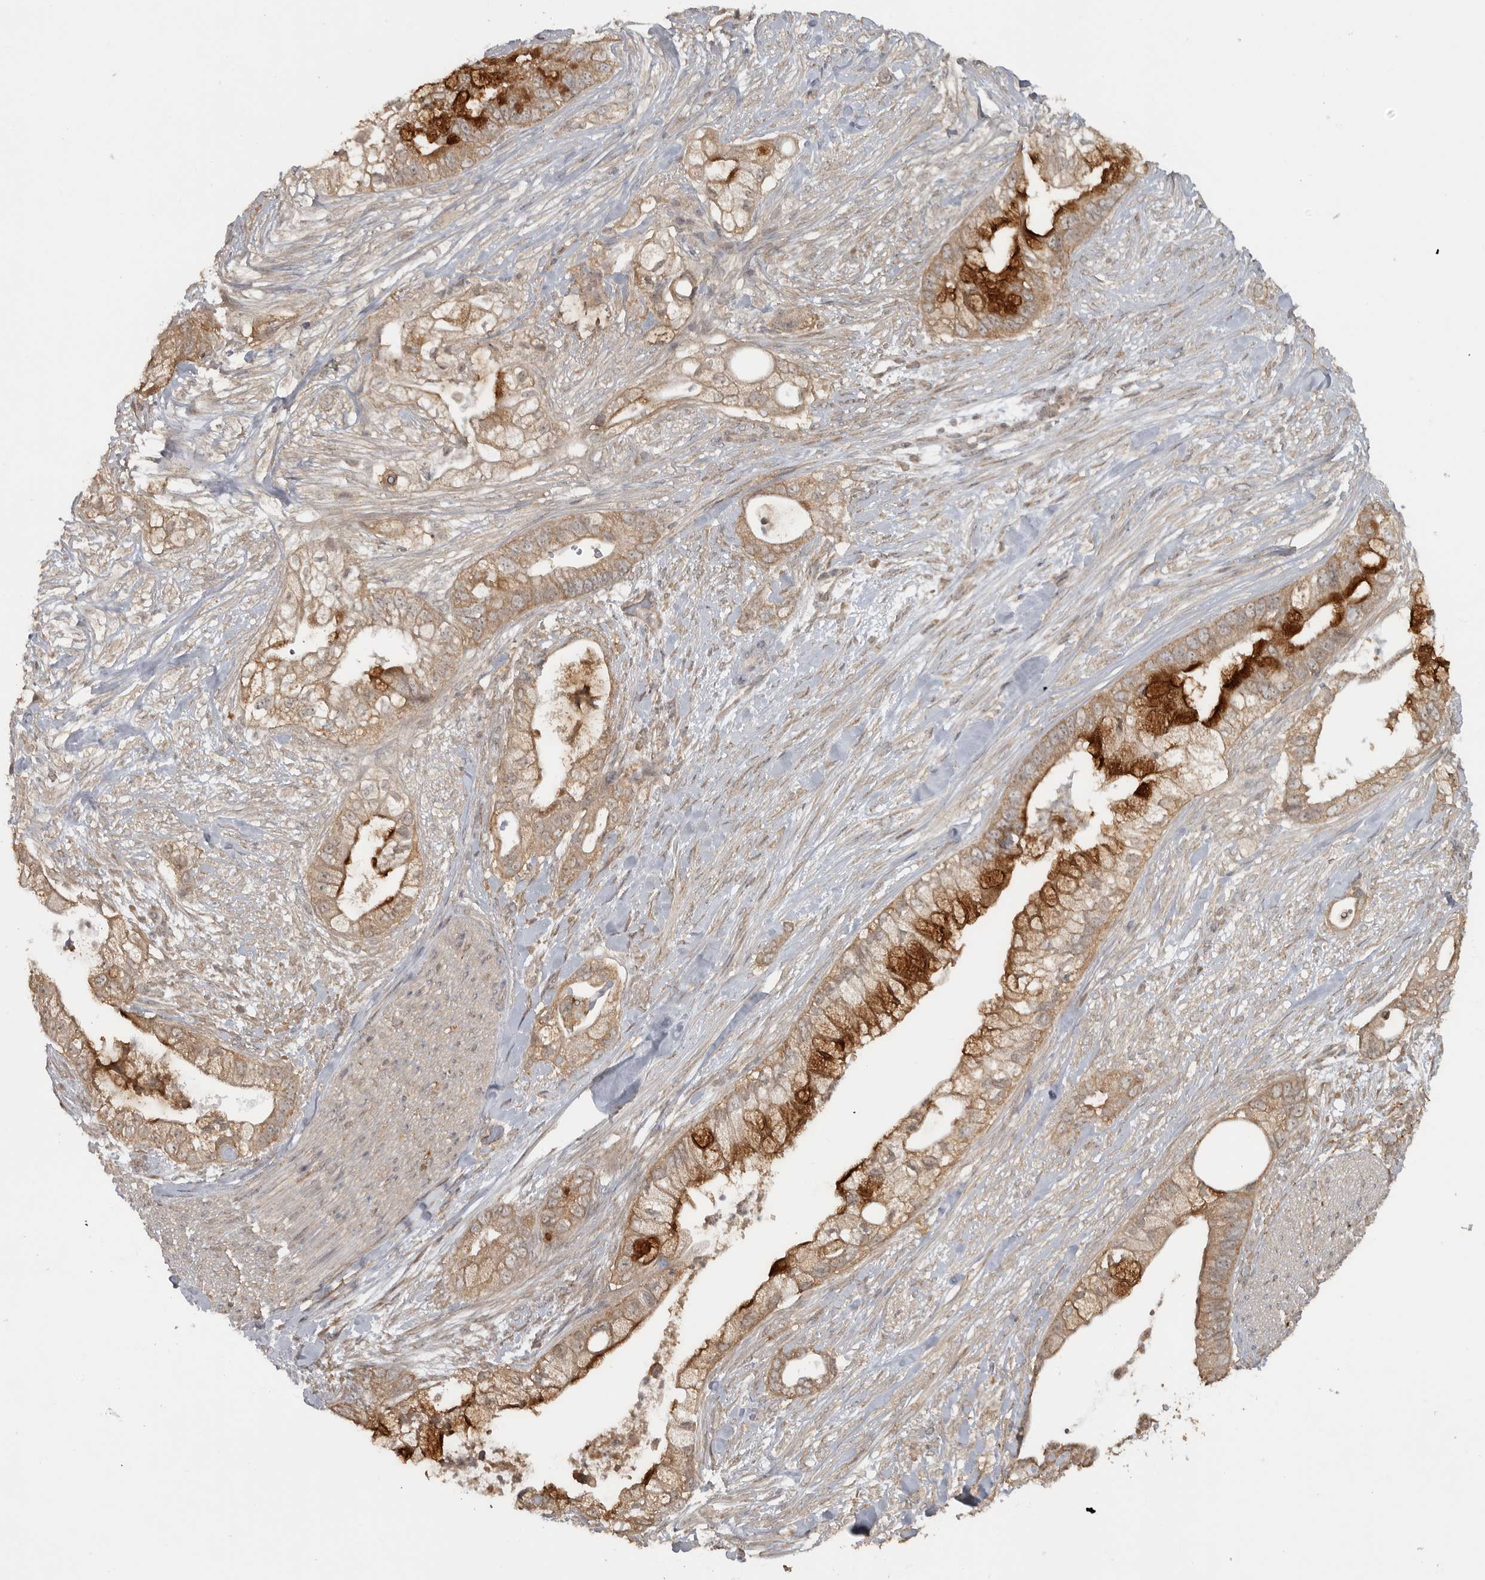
{"staining": {"intensity": "strong", "quantity": "<25%", "location": "cytoplasmic/membranous"}, "tissue": "pancreatic cancer", "cell_type": "Tumor cells", "image_type": "cancer", "snomed": [{"axis": "morphology", "description": "Adenocarcinoma, NOS"}, {"axis": "topography", "description": "Pancreas"}], "caption": "Brown immunohistochemical staining in pancreatic adenocarcinoma shows strong cytoplasmic/membranous positivity in approximately <25% of tumor cells.", "gene": "LLGL1", "patient": {"sex": "male", "age": 53}}